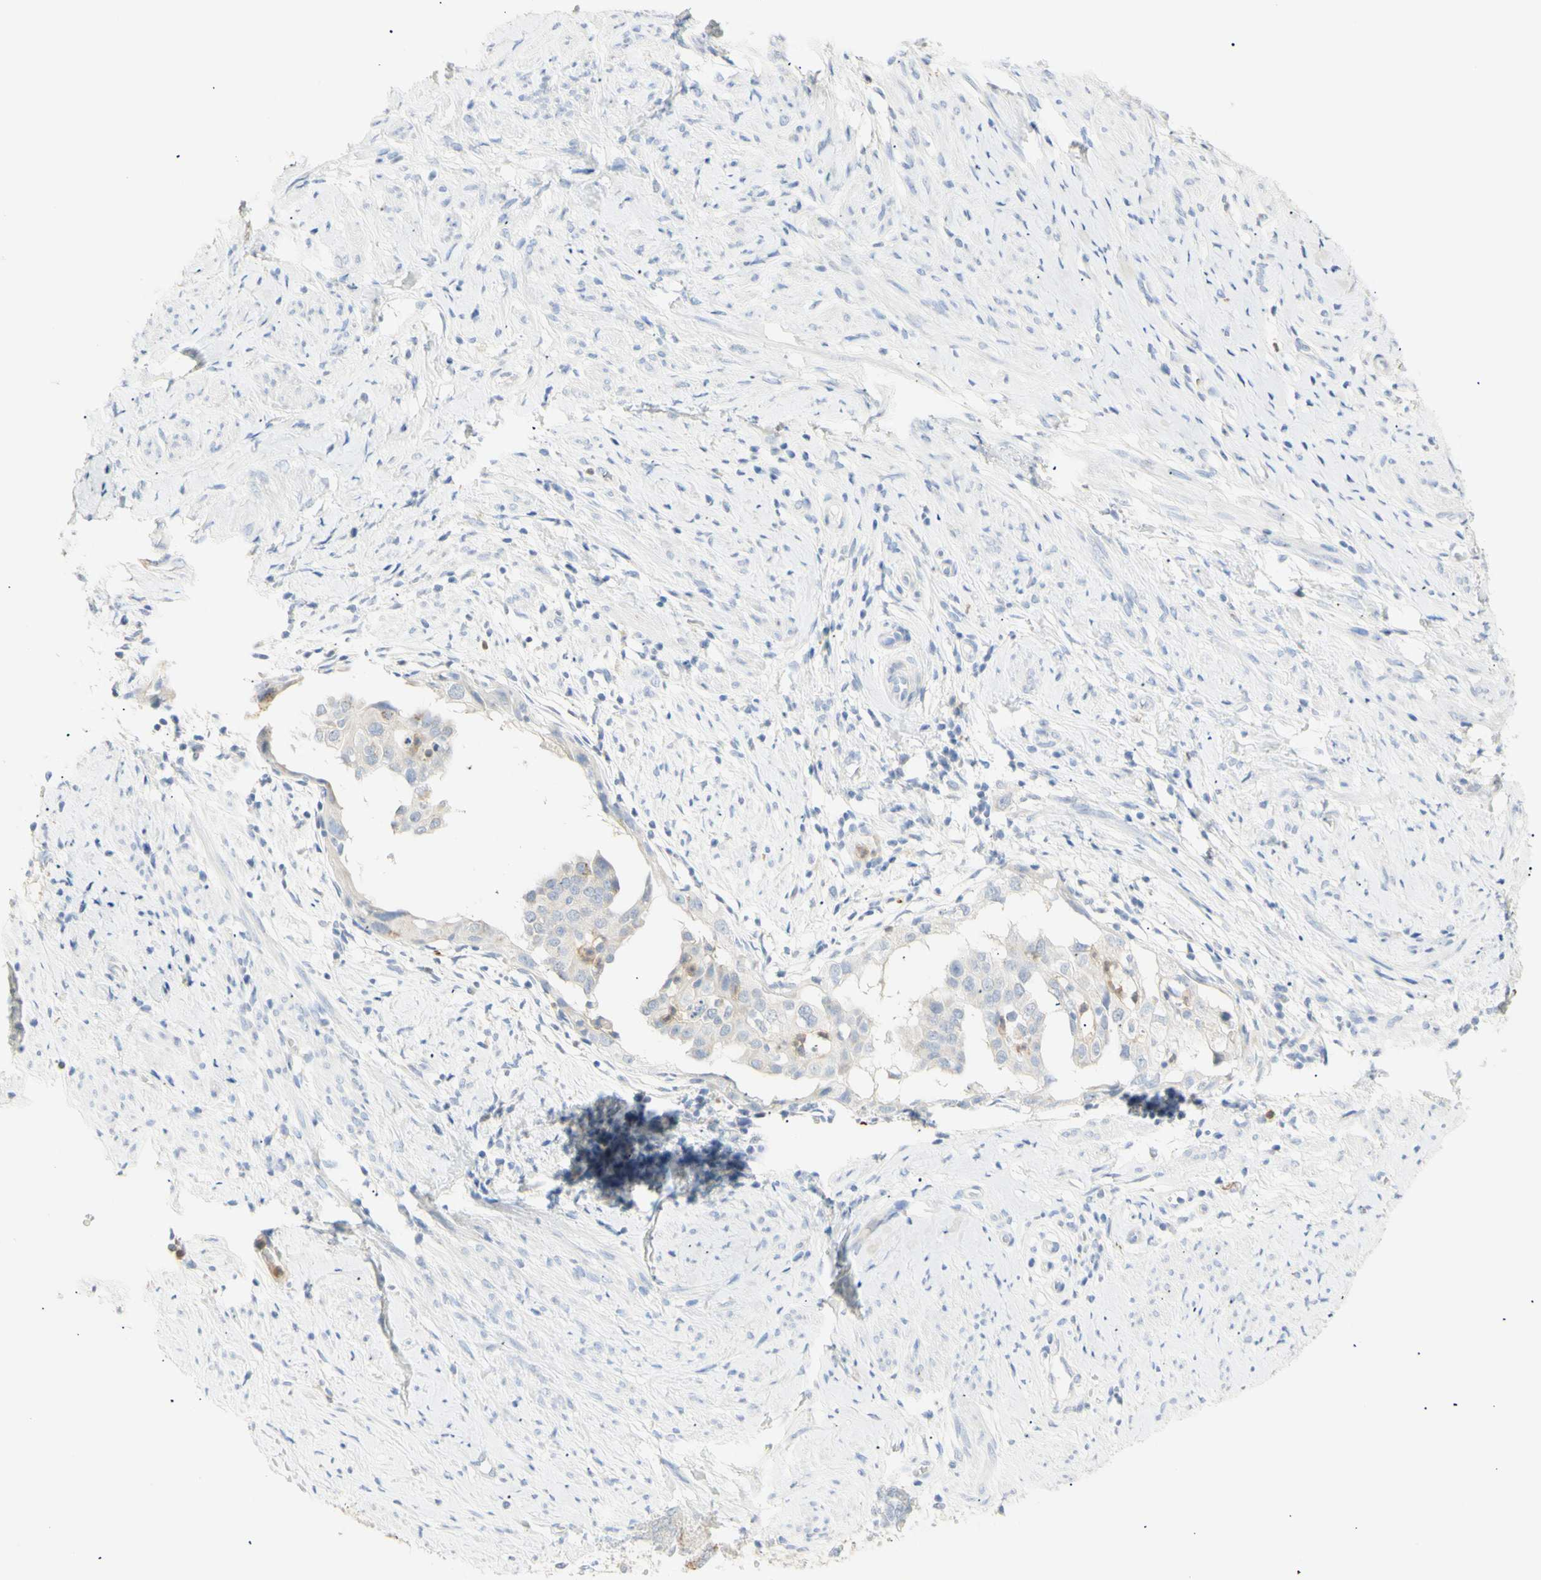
{"staining": {"intensity": "weak", "quantity": ">75%", "location": "cytoplasmic/membranous"}, "tissue": "endometrial cancer", "cell_type": "Tumor cells", "image_type": "cancer", "snomed": [{"axis": "morphology", "description": "Adenocarcinoma, NOS"}, {"axis": "topography", "description": "Endometrium"}], "caption": "Immunohistochemistry photomicrograph of neoplastic tissue: human endometrial cancer (adenocarcinoma) stained using immunohistochemistry (IHC) exhibits low levels of weak protein expression localized specifically in the cytoplasmic/membranous of tumor cells, appearing as a cytoplasmic/membranous brown color.", "gene": "B4GALNT3", "patient": {"sex": "female", "age": 85}}